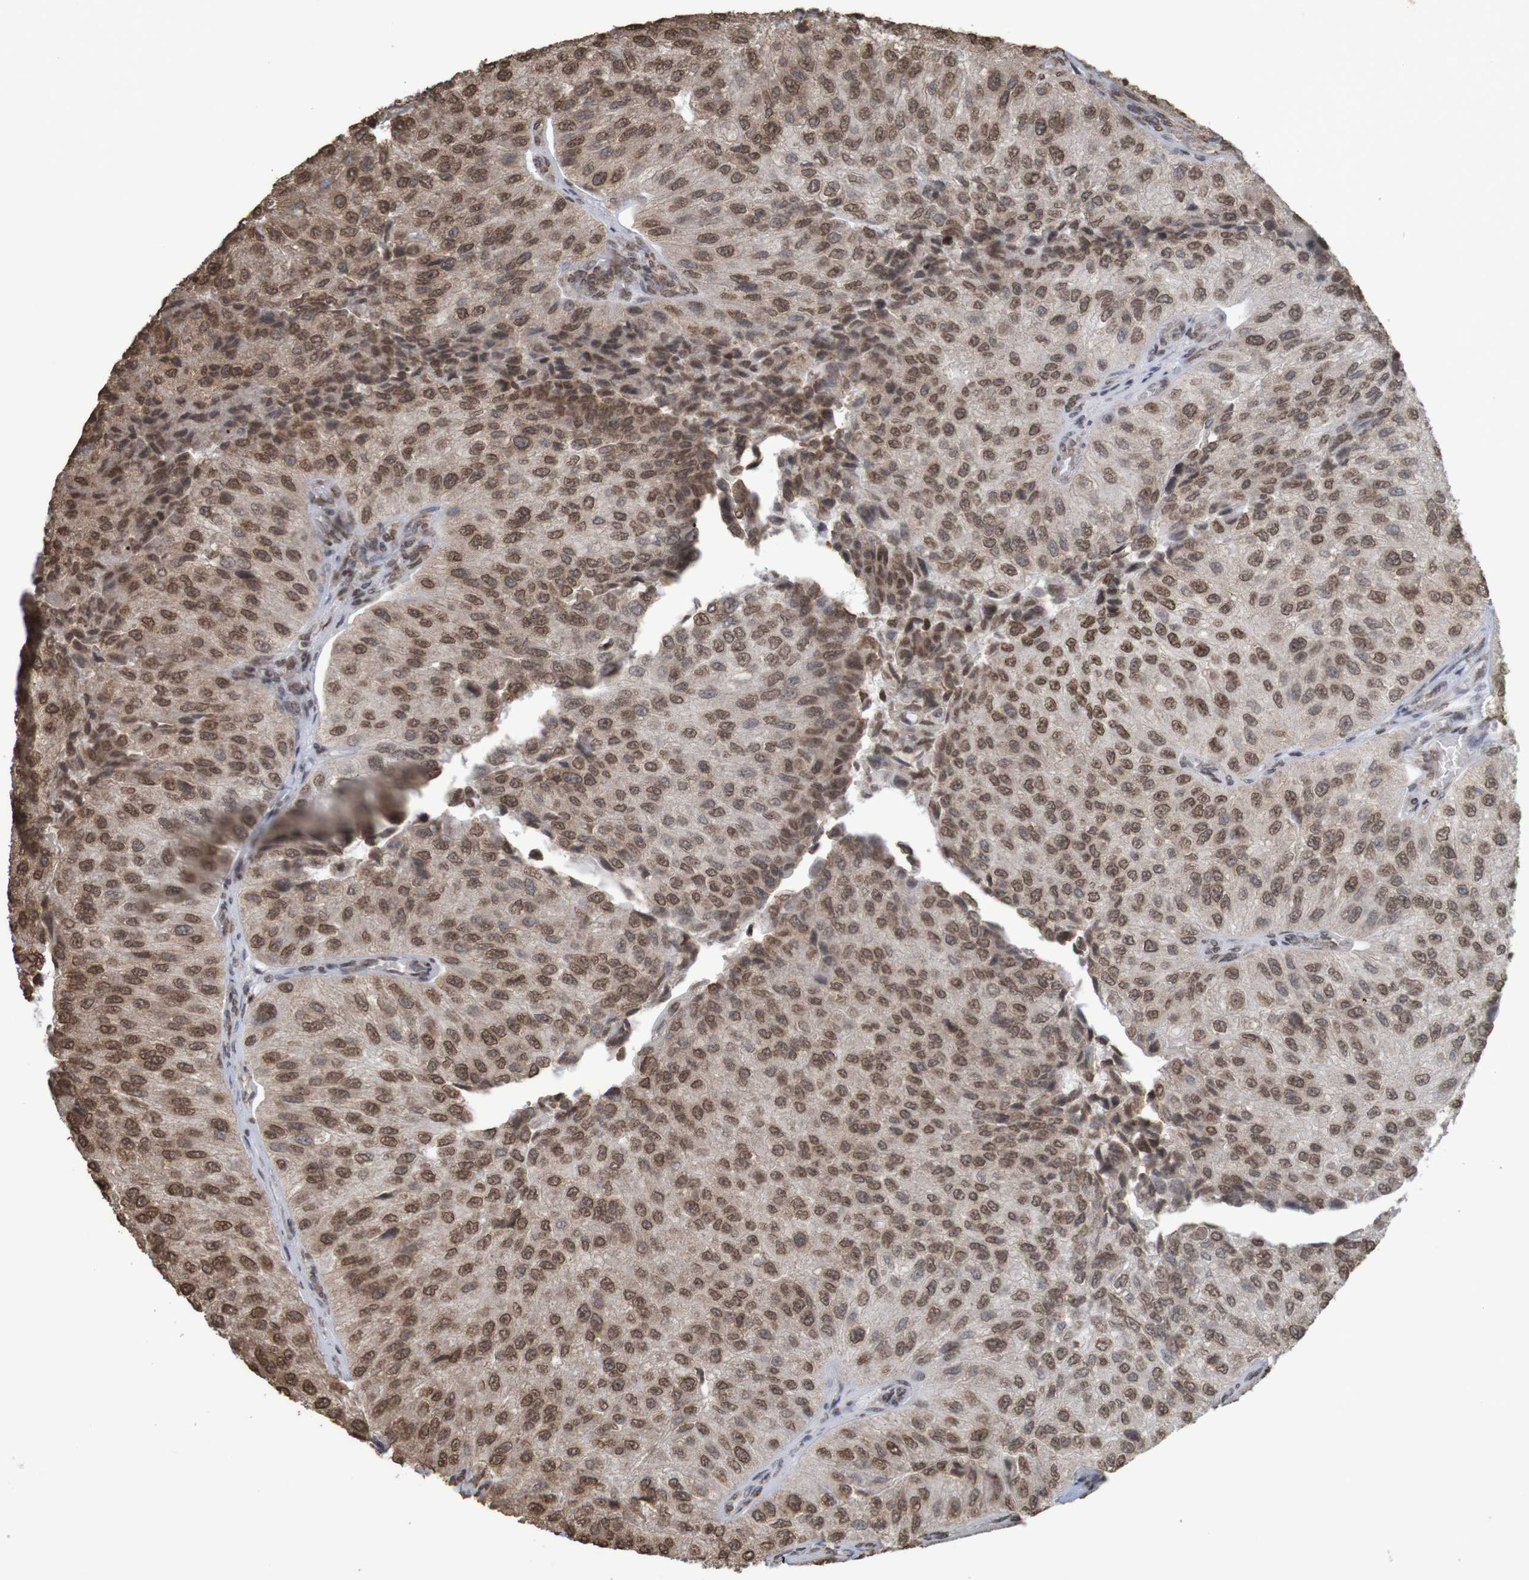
{"staining": {"intensity": "moderate", "quantity": ">75%", "location": "cytoplasmic/membranous,nuclear"}, "tissue": "urothelial cancer", "cell_type": "Tumor cells", "image_type": "cancer", "snomed": [{"axis": "morphology", "description": "Urothelial carcinoma, High grade"}, {"axis": "topography", "description": "Kidney"}, {"axis": "topography", "description": "Urinary bladder"}], "caption": "Urothelial cancer tissue displays moderate cytoplasmic/membranous and nuclear staining in about >75% of tumor cells, visualized by immunohistochemistry.", "gene": "GFI1", "patient": {"sex": "male", "age": 77}}